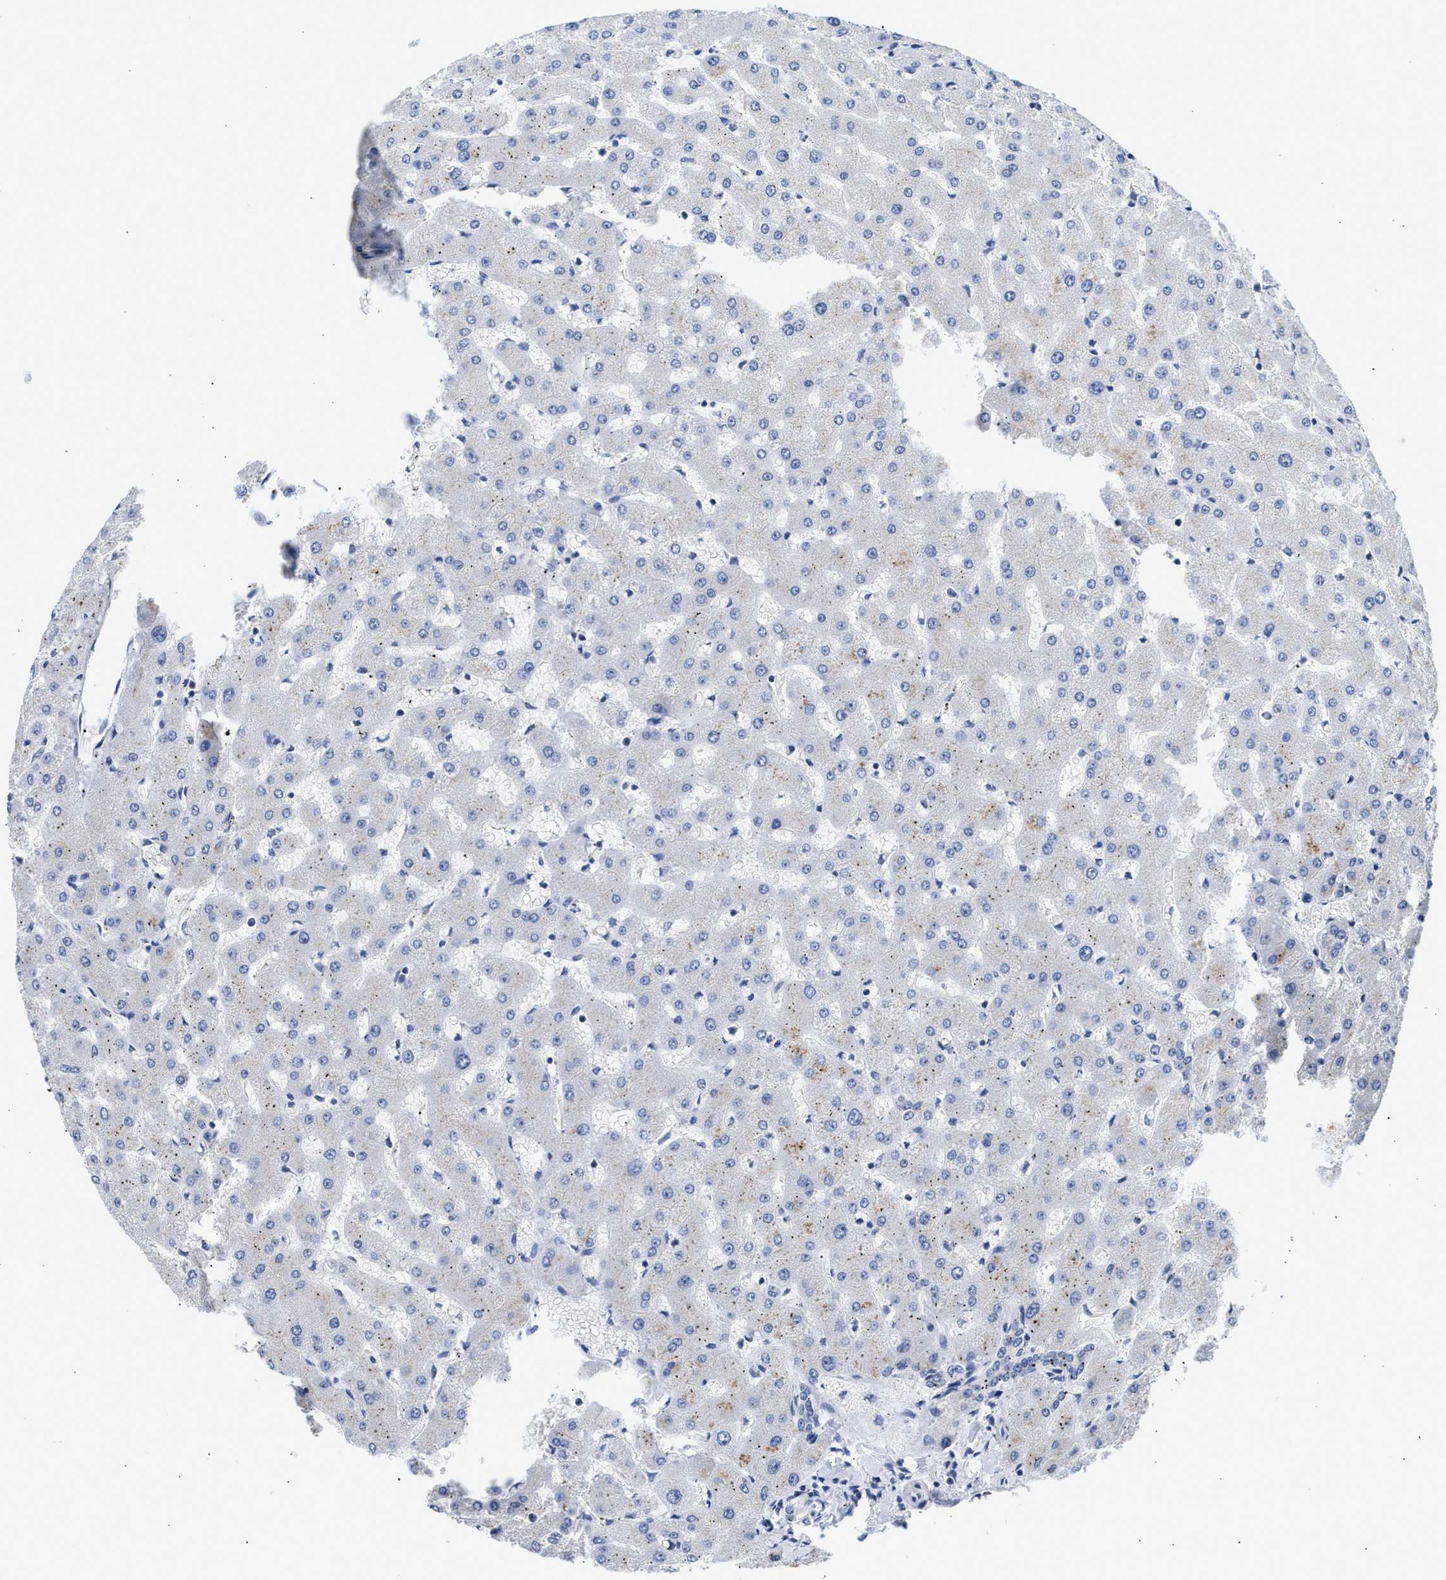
{"staining": {"intensity": "negative", "quantity": "none", "location": "none"}, "tissue": "liver", "cell_type": "Cholangiocytes", "image_type": "normal", "snomed": [{"axis": "morphology", "description": "Normal tissue, NOS"}, {"axis": "topography", "description": "Liver"}], "caption": "Immunohistochemistry of normal liver shows no staining in cholangiocytes.", "gene": "PPM1L", "patient": {"sex": "female", "age": 63}}